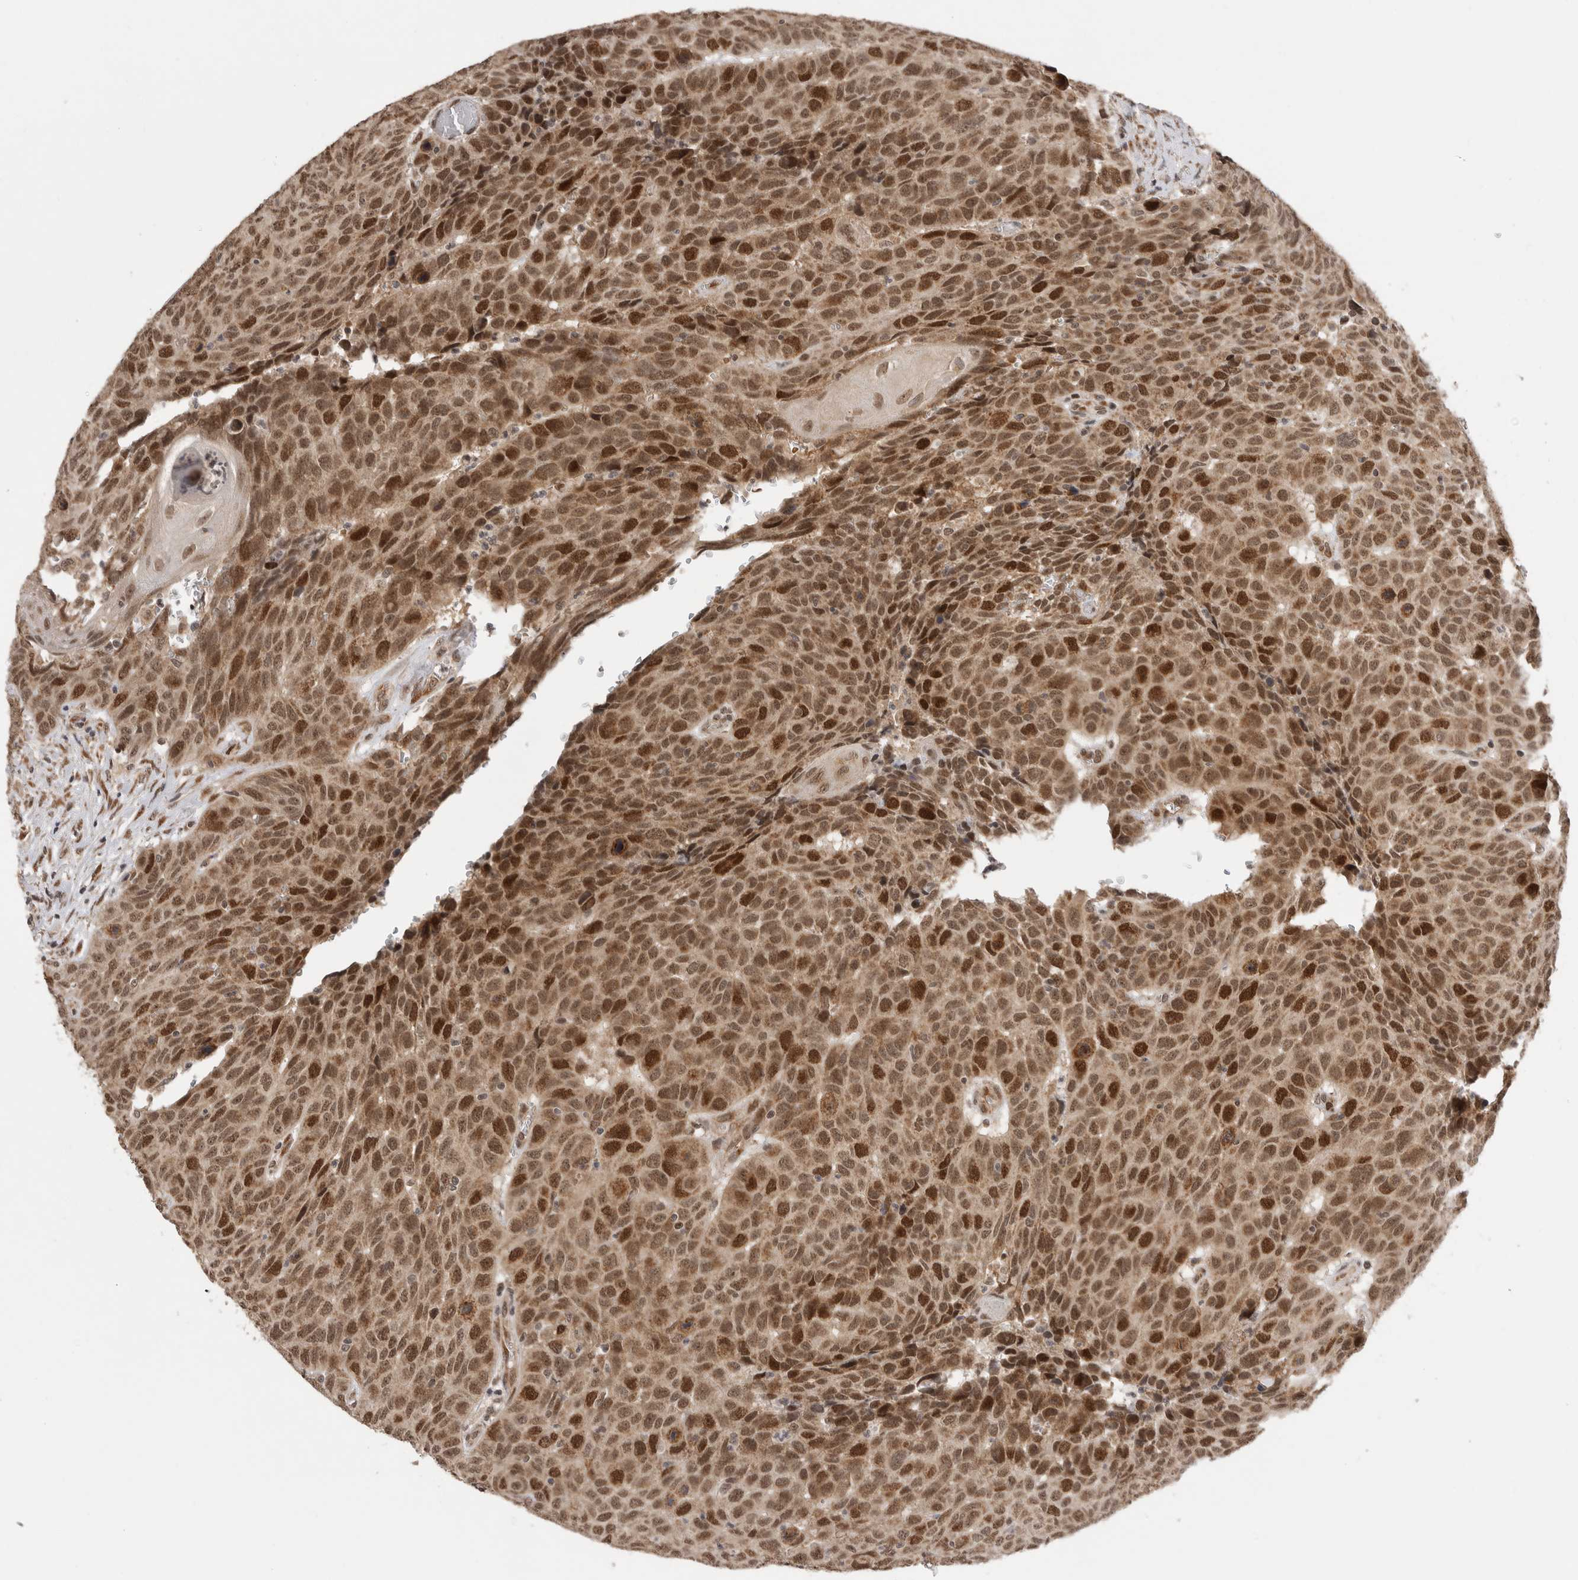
{"staining": {"intensity": "strong", "quantity": ">75%", "location": "nuclear"}, "tissue": "head and neck cancer", "cell_type": "Tumor cells", "image_type": "cancer", "snomed": [{"axis": "morphology", "description": "Squamous cell carcinoma, NOS"}, {"axis": "topography", "description": "Head-Neck"}], "caption": "This image exhibits immunohistochemistry staining of human head and neck cancer (squamous cell carcinoma), with high strong nuclear positivity in approximately >75% of tumor cells.", "gene": "TMEM65", "patient": {"sex": "male", "age": 66}}